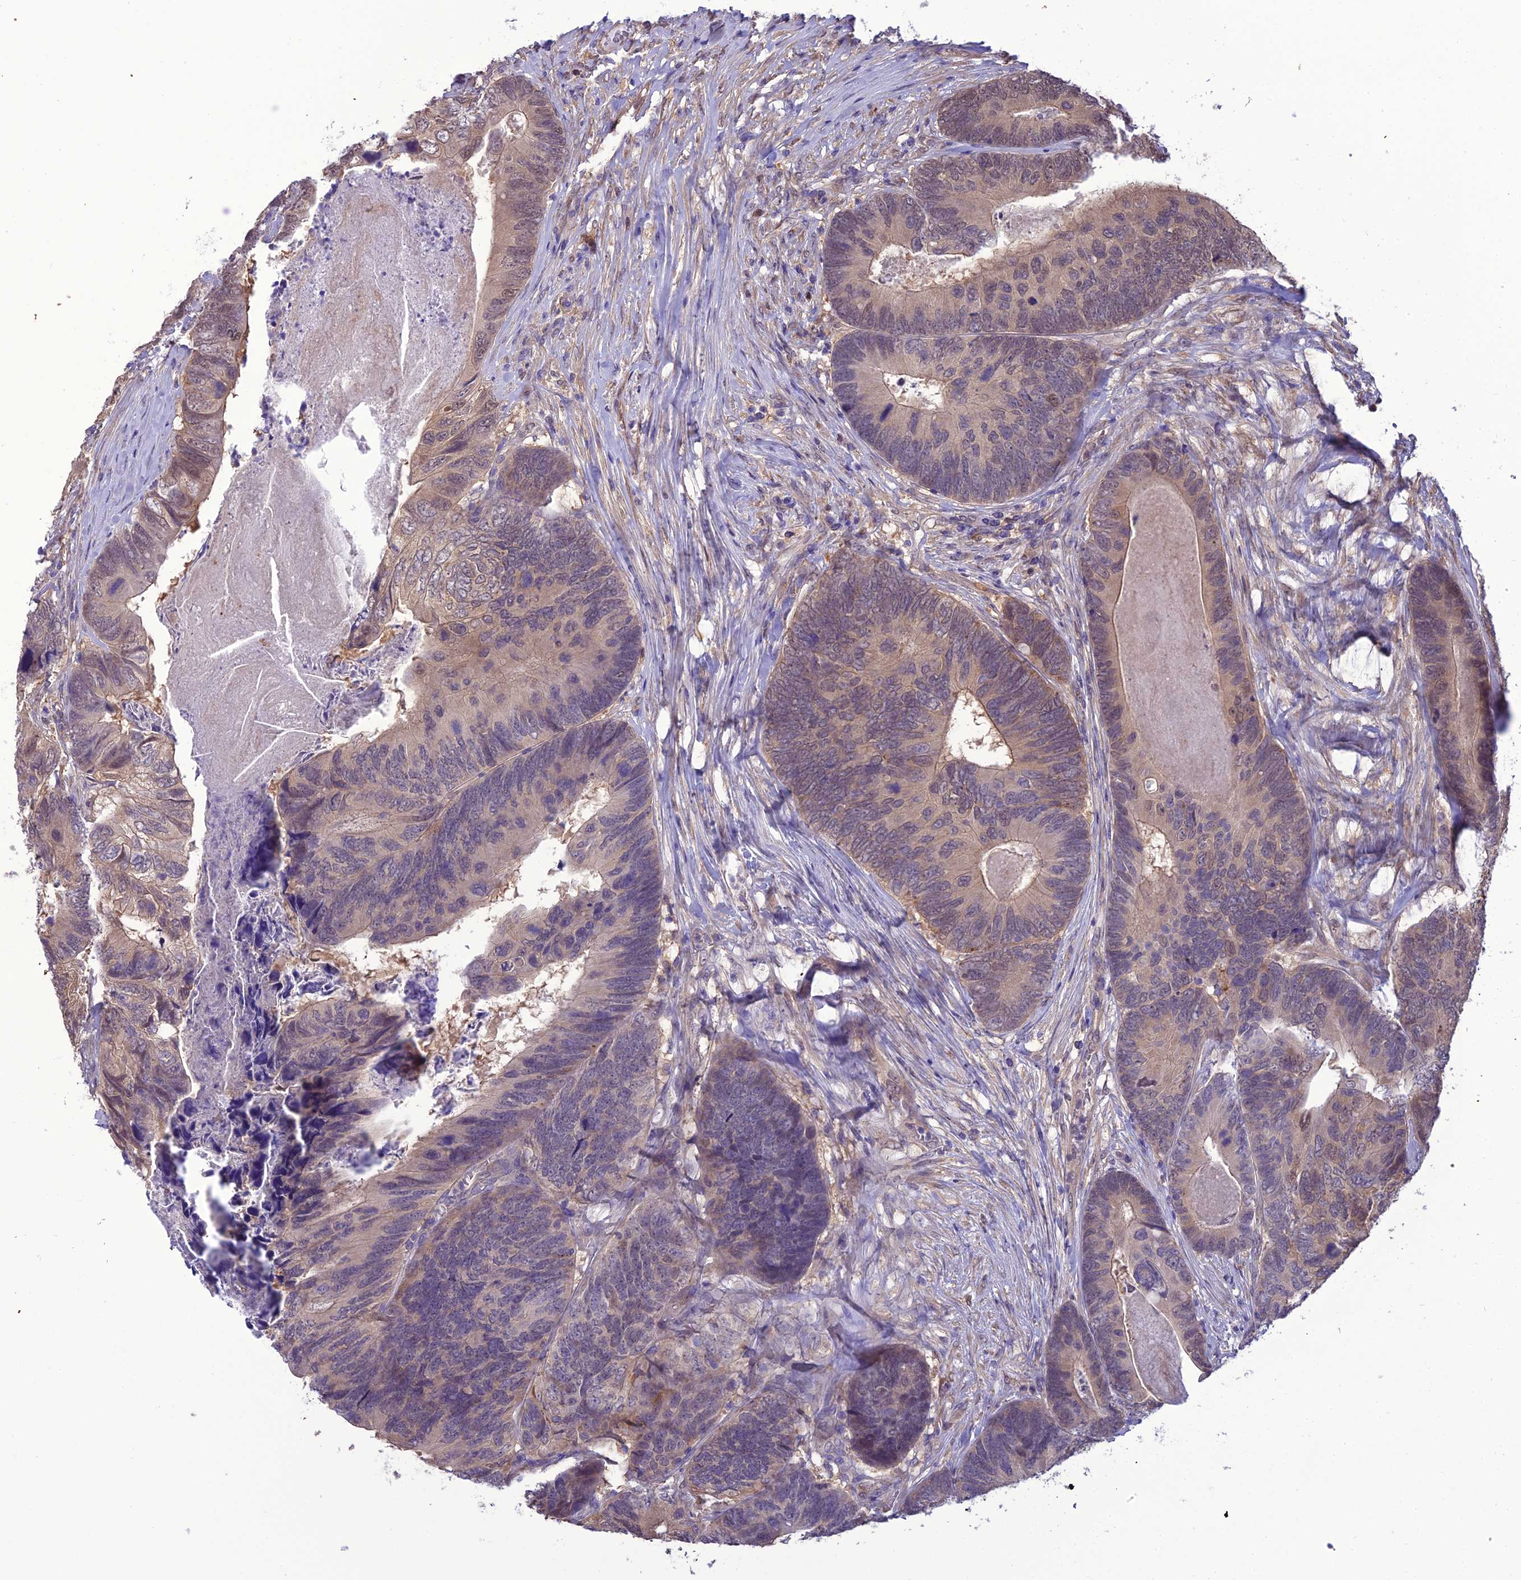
{"staining": {"intensity": "weak", "quantity": "<25%", "location": "cytoplasmic/membranous,nuclear"}, "tissue": "colorectal cancer", "cell_type": "Tumor cells", "image_type": "cancer", "snomed": [{"axis": "morphology", "description": "Adenocarcinoma, NOS"}, {"axis": "topography", "description": "Colon"}], "caption": "Adenocarcinoma (colorectal) was stained to show a protein in brown. There is no significant staining in tumor cells.", "gene": "BORCS6", "patient": {"sex": "female", "age": 67}}